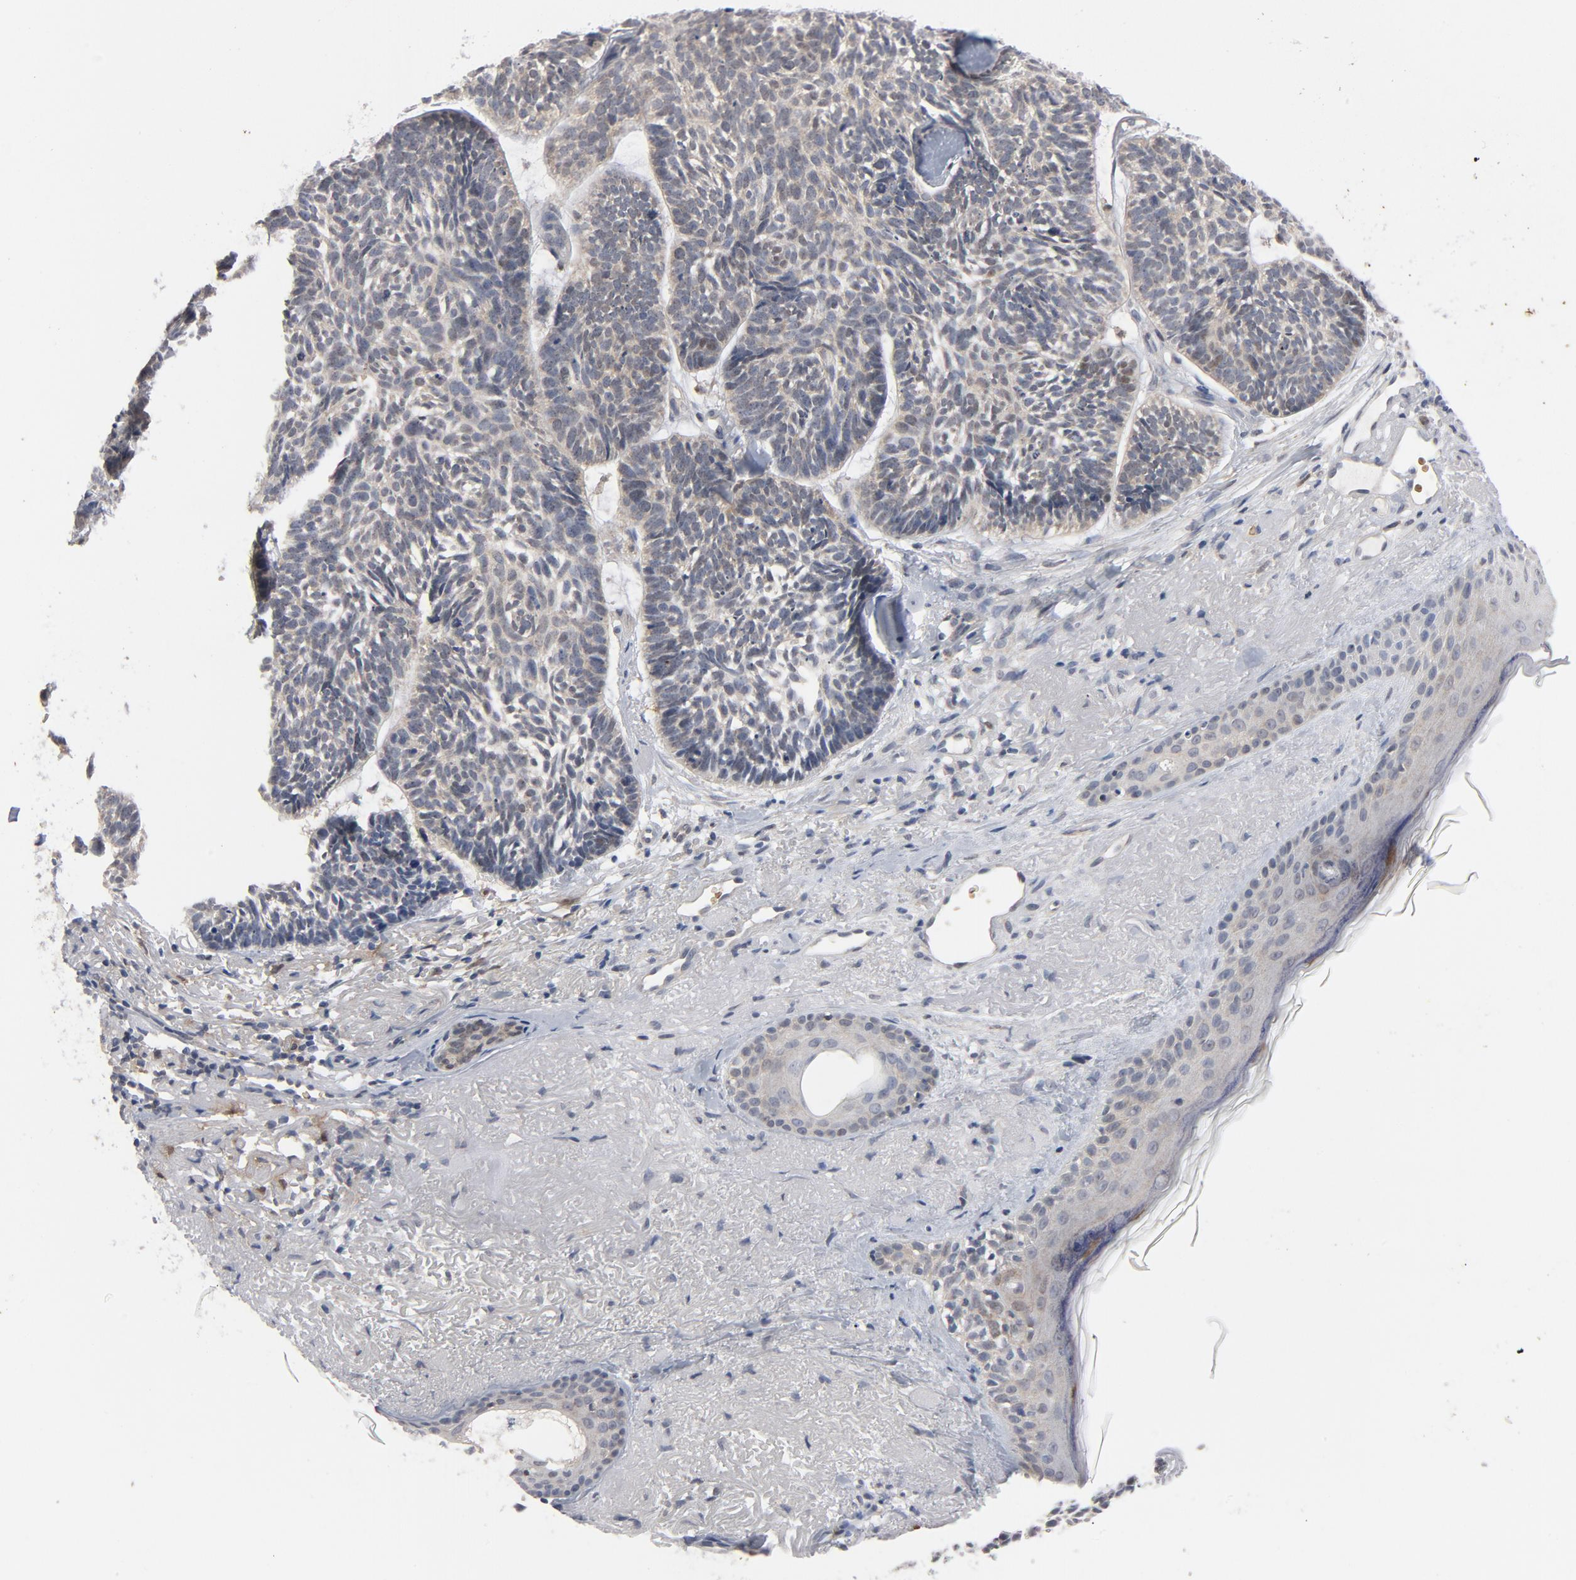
{"staining": {"intensity": "weak", "quantity": ">75%", "location": "cytoplasmic/membranous"}, "tissue": "skin cancer", "cell_type": "Tumor cells", "image_type": "cancer", "snomed": [{"axis": "morphology", "description": "Basal cell carcinoma"}, {"axis": "topography", "description": "Skin"}], "caption": "Basal cell carcinoma (skin) tissue demonstrates weak cytoplasmic/membranous staining in approximately >75% of tumor cells", "gene": "PRDX1", "patient": {"sex": "female", "age": 87}}